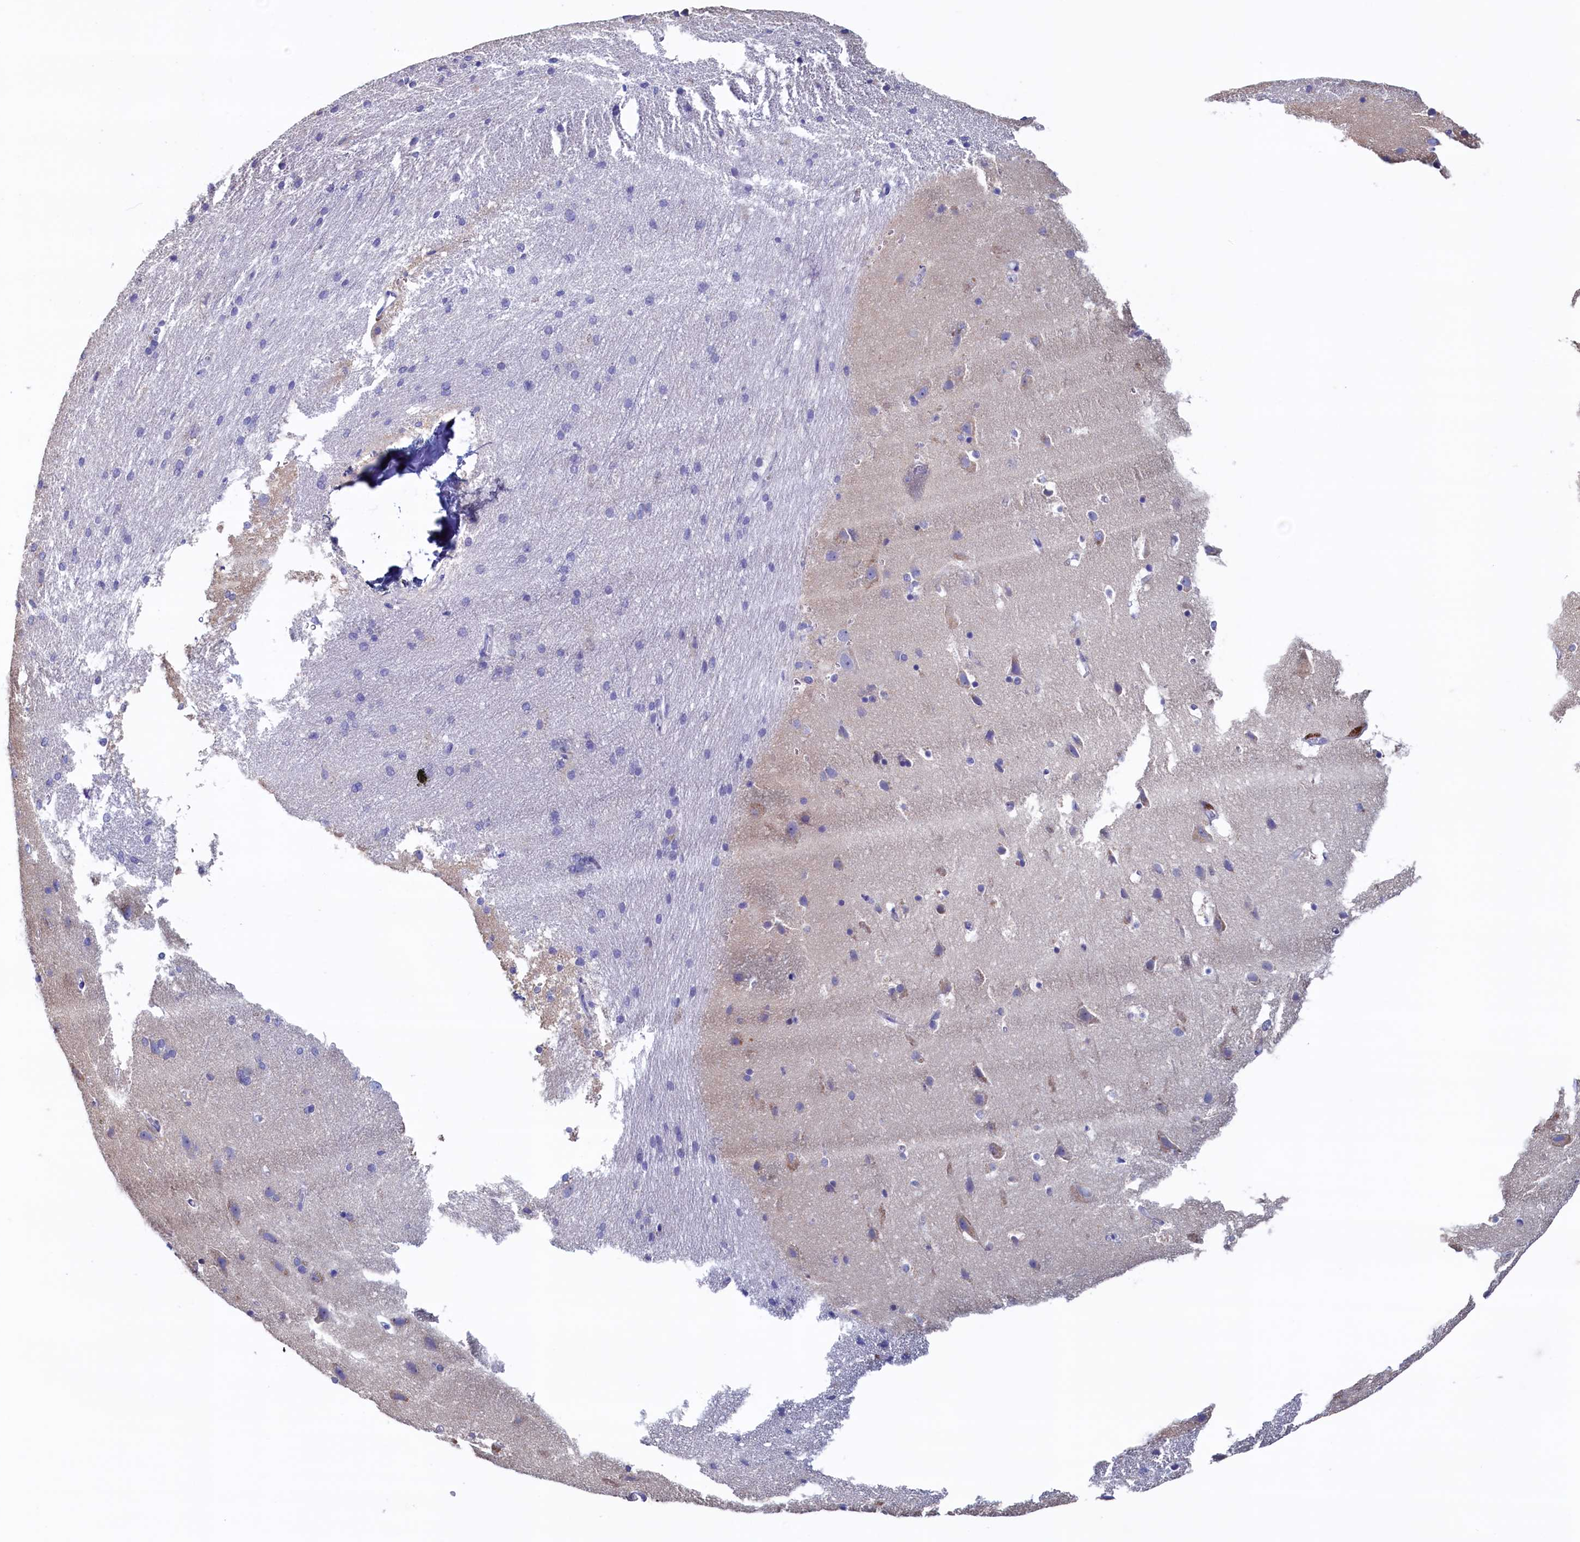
{"staining": {"intensity": "negative", "quantity": "none", "location": "none"}, "tissue": "cerebral cortex", "cell_type": "Endothelial cells", "image_type": "normal", "snomed": [{"axis": "morphology", "description": "Normal tissue, NOS"}, {"axis": "topography", "description": "Cerebral cortex"}], "caption": "The IHC micrograph has no significant staining in endothelial cells of cerebral cortex. (Stains: DAB (3,3'-diaminobenzidine) IHC with hematoxylin counter stain, Microscopy: brightfield microscopy at high magnification).", "gene": "CBLIF", "patient": {"sex": "male", "age": 54}}